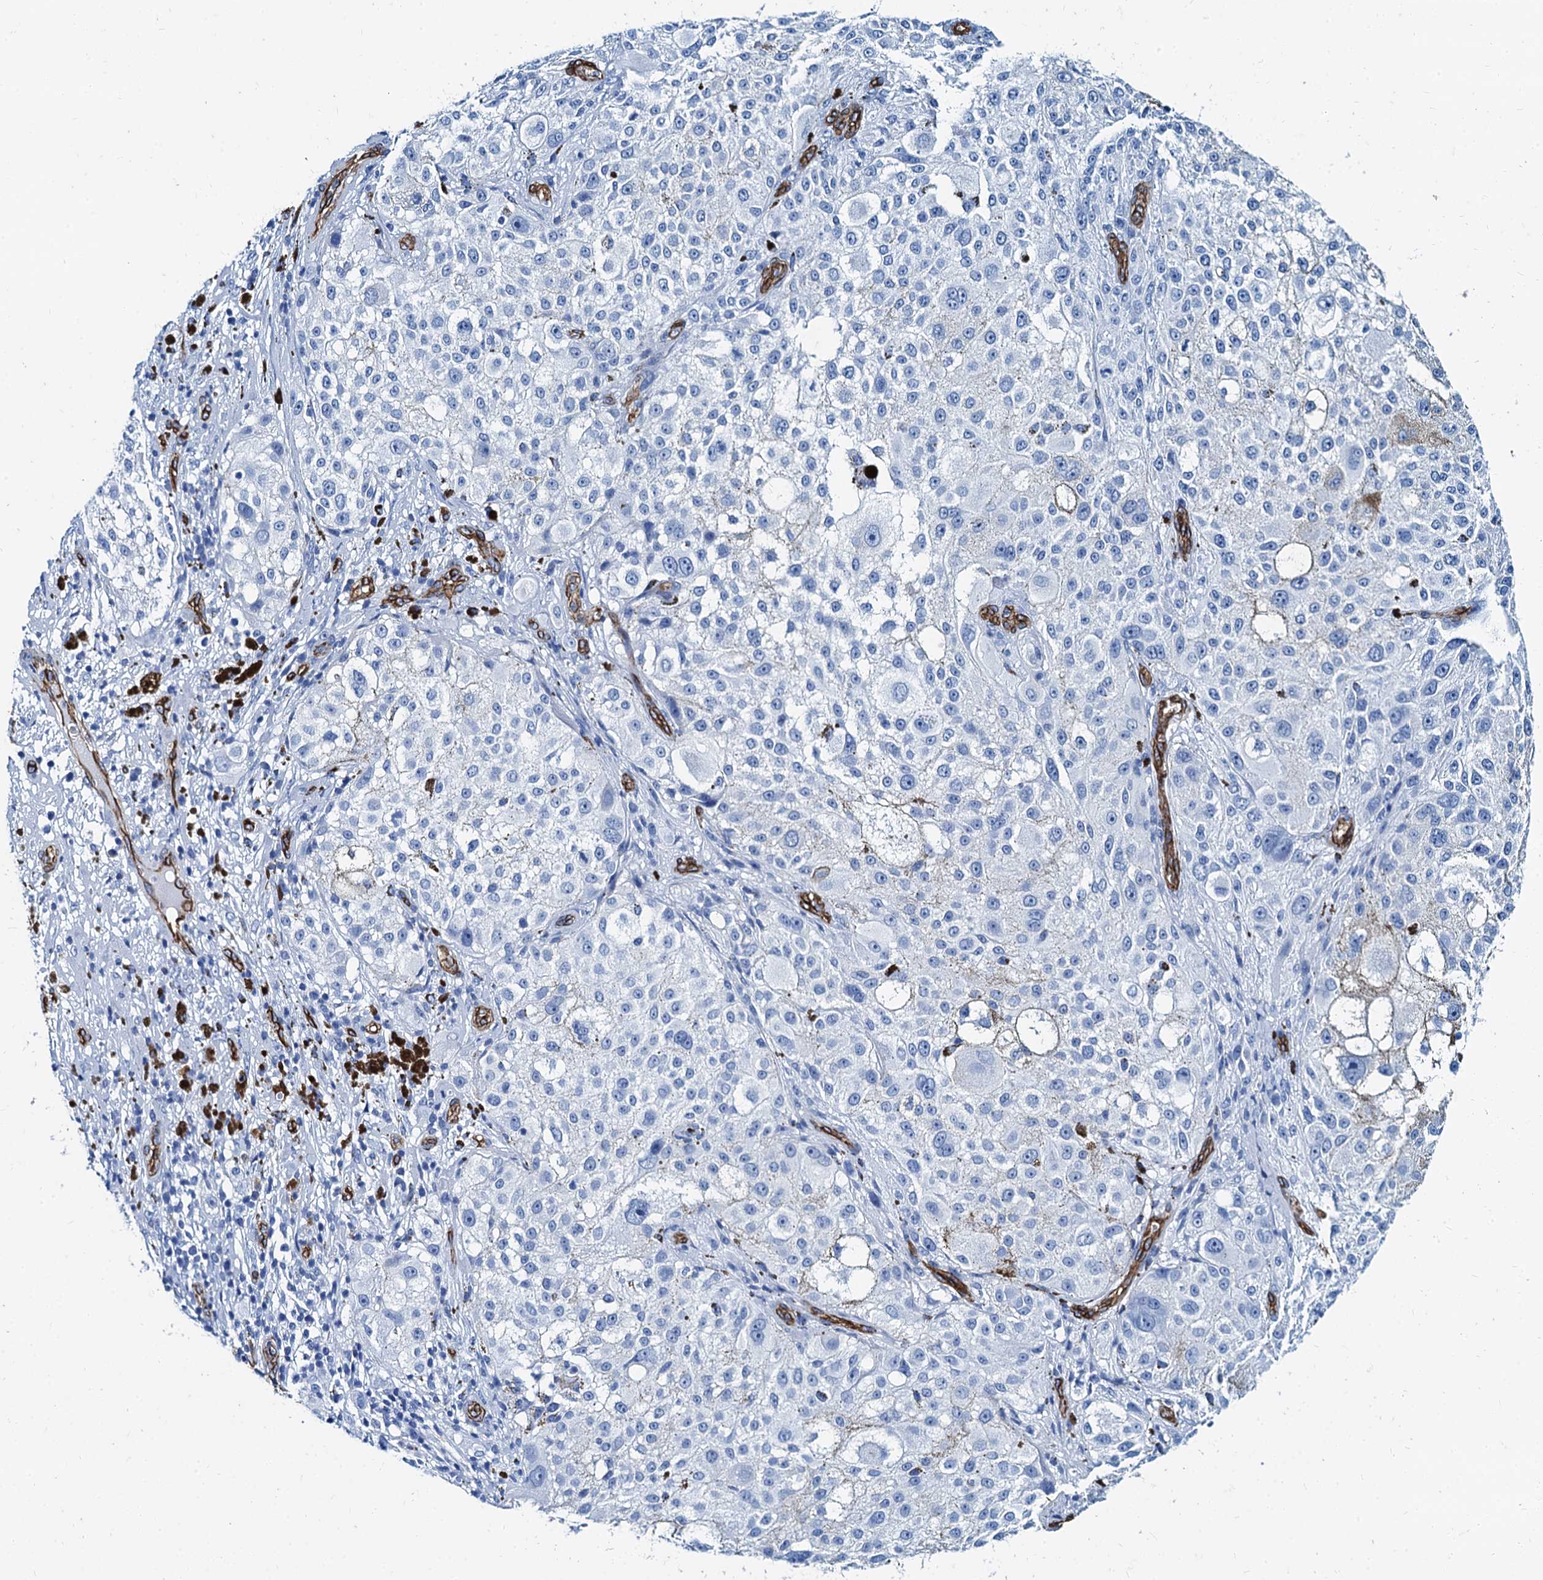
{"staining": {"intensity": "negative", "quantity": "none", "location": "none"}, "tissue": "melanoma", "cell_type": "Tumor cells", "image_type": "cancer", "snomed": [{"axis": "morphology", "description": "Necrosis, NOS"}, {"axis": "morphology", "description": "Malignant melanoma, NOS"}, {"axis": "topography", "description": "Skin"}], "caption": "Melanoma was stained to show a protein in brown. There is no significant positivity in tumor cells.", "gene": "CAVIN2", "patient": {"sex": "female", "age": 87}}